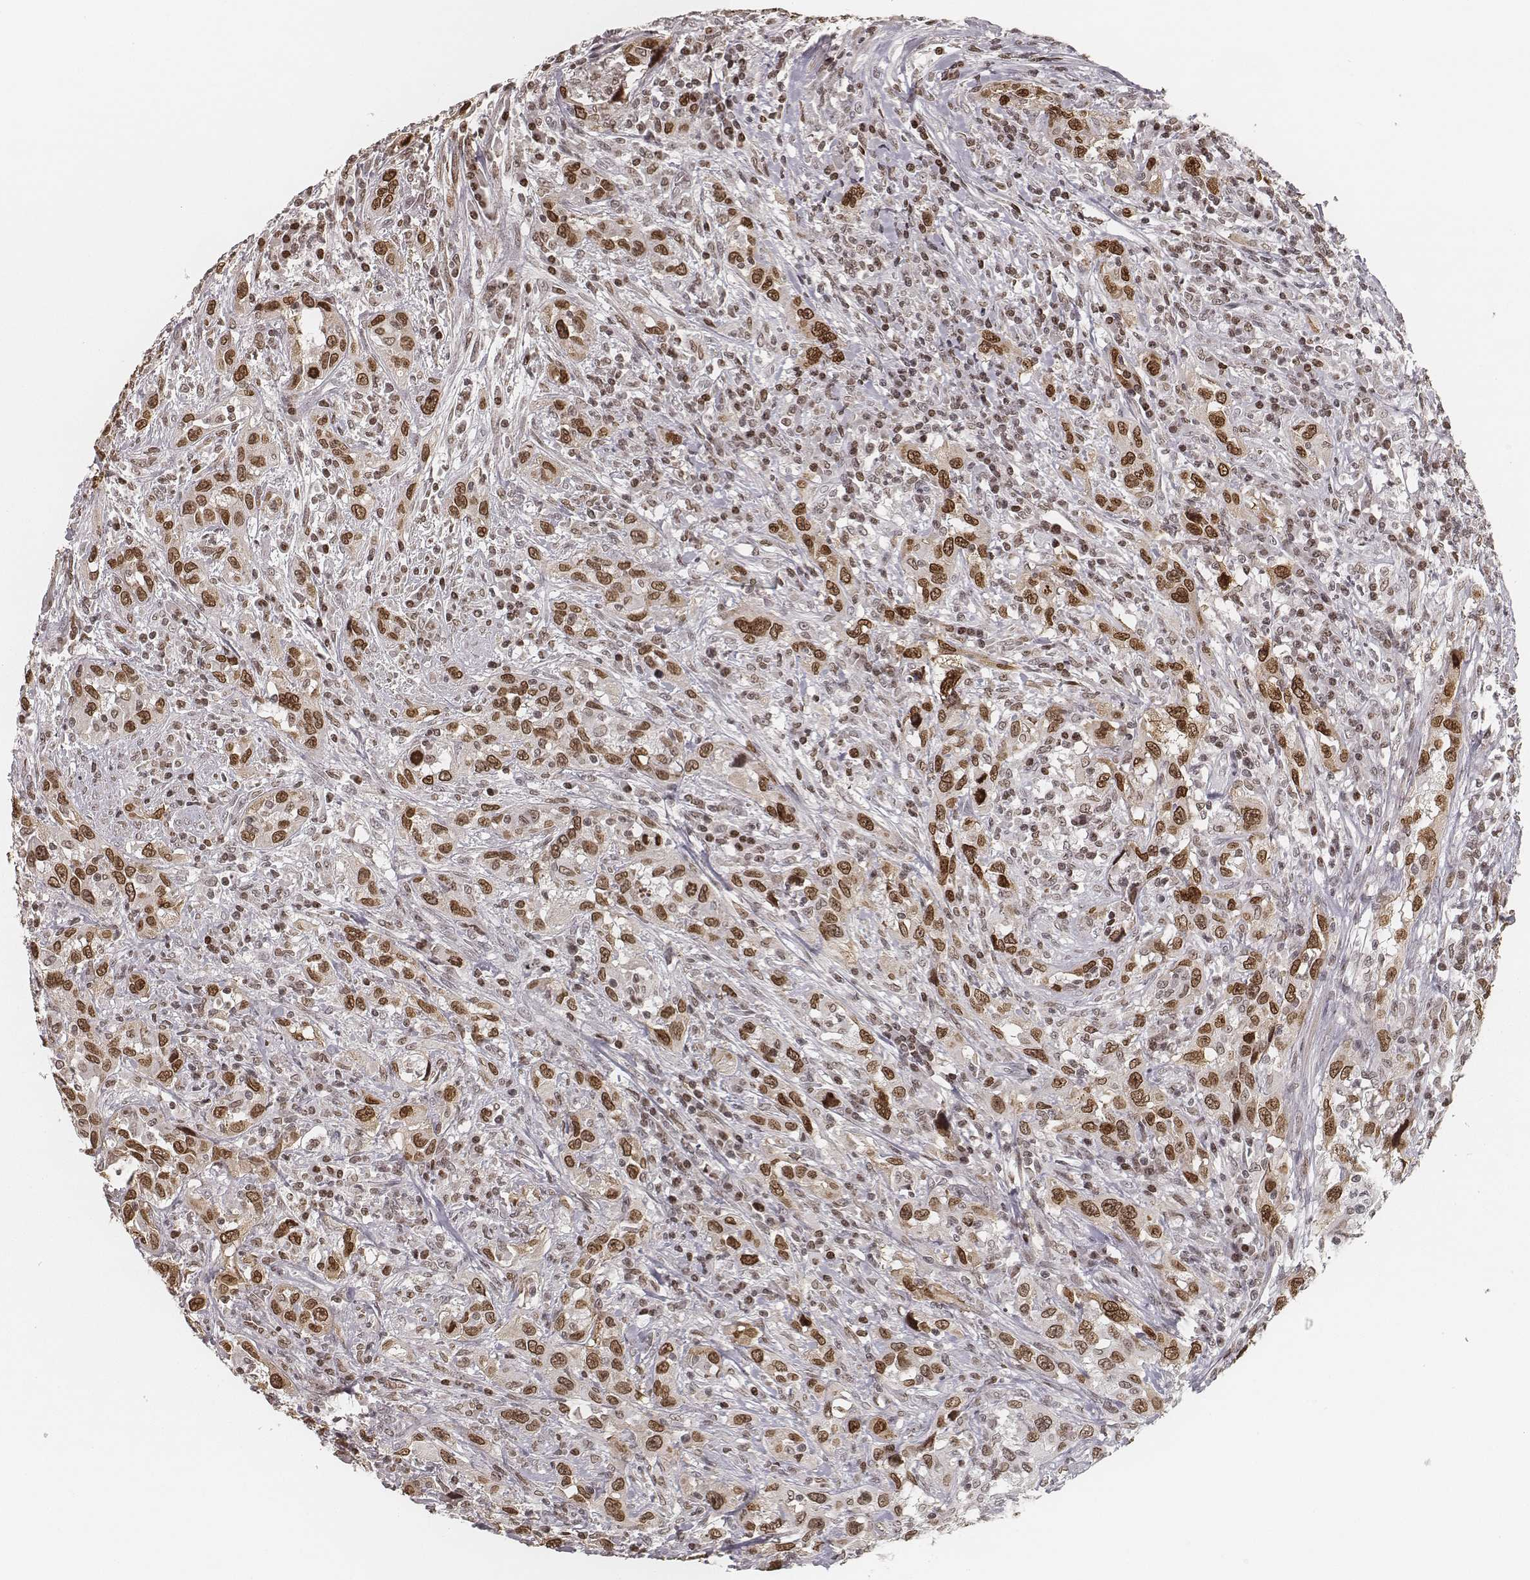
{"staining": {"intensity": "strong", "quantity": ">75%", "location": "nuclear"}, "tissue": "urothelial cancer", "cell_type": "Tumor cells", "image_type": "cancer", "snomed": [{"axis": "morphology", "description": "Urothelial carcinoma, NOS"}, {"axis": "morphology", "description": "Urothelial carcinoma, High grade"}, {"axis": "topography", "description": "Urinary bladder"}], "caption": "Urothelial cancer stained with DAB (3,3'-diaminobenzidine) IHC demonstrates high levels of strong nuclear positivity in about >75% of tumor cells.", "gene": "HMGA2", "patient": {"sex": "female", "age": 64}}